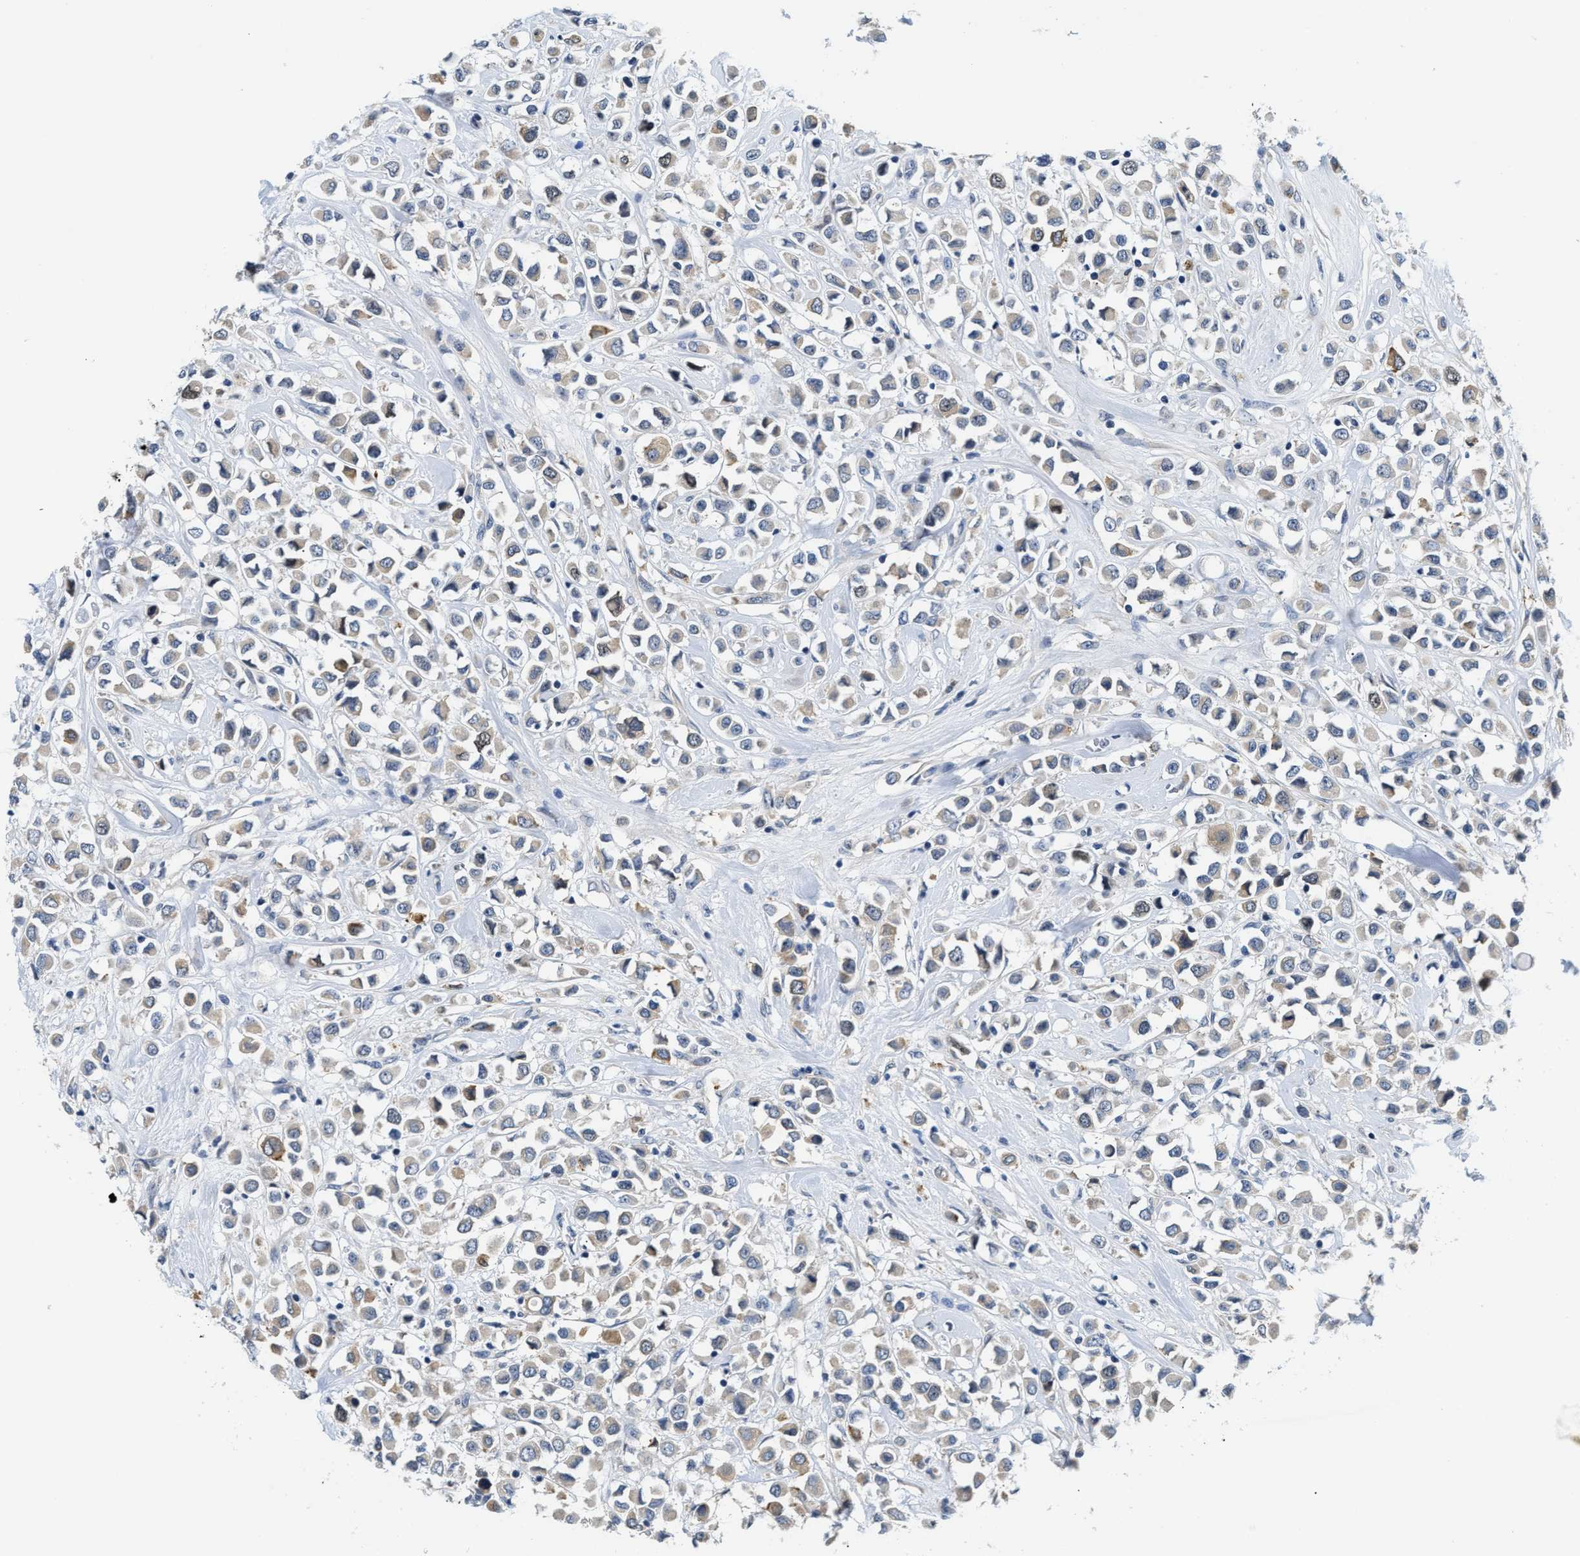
{"staining": {"intensity": "moderate", "quantity": "<25%", "location": "cytoplasmic/membranous"}, "tissue": "breast cancer", "cell_type": "Tumor cells", "image_type": "cancer", "snomed": [{"axis": "morphology", "description": "Duct carcinoma"}, {"axis": "topography", "description": "Breast"}], "caption": "Immunohistochemical staining of human invasive ductal carcinoma (breast) reveals low levels of moderate cytoplasmic/membranous expression in approximately <25% of tumor cells.", "gene": "CLGN", "patient": {"sex": "female", "age": 61}}